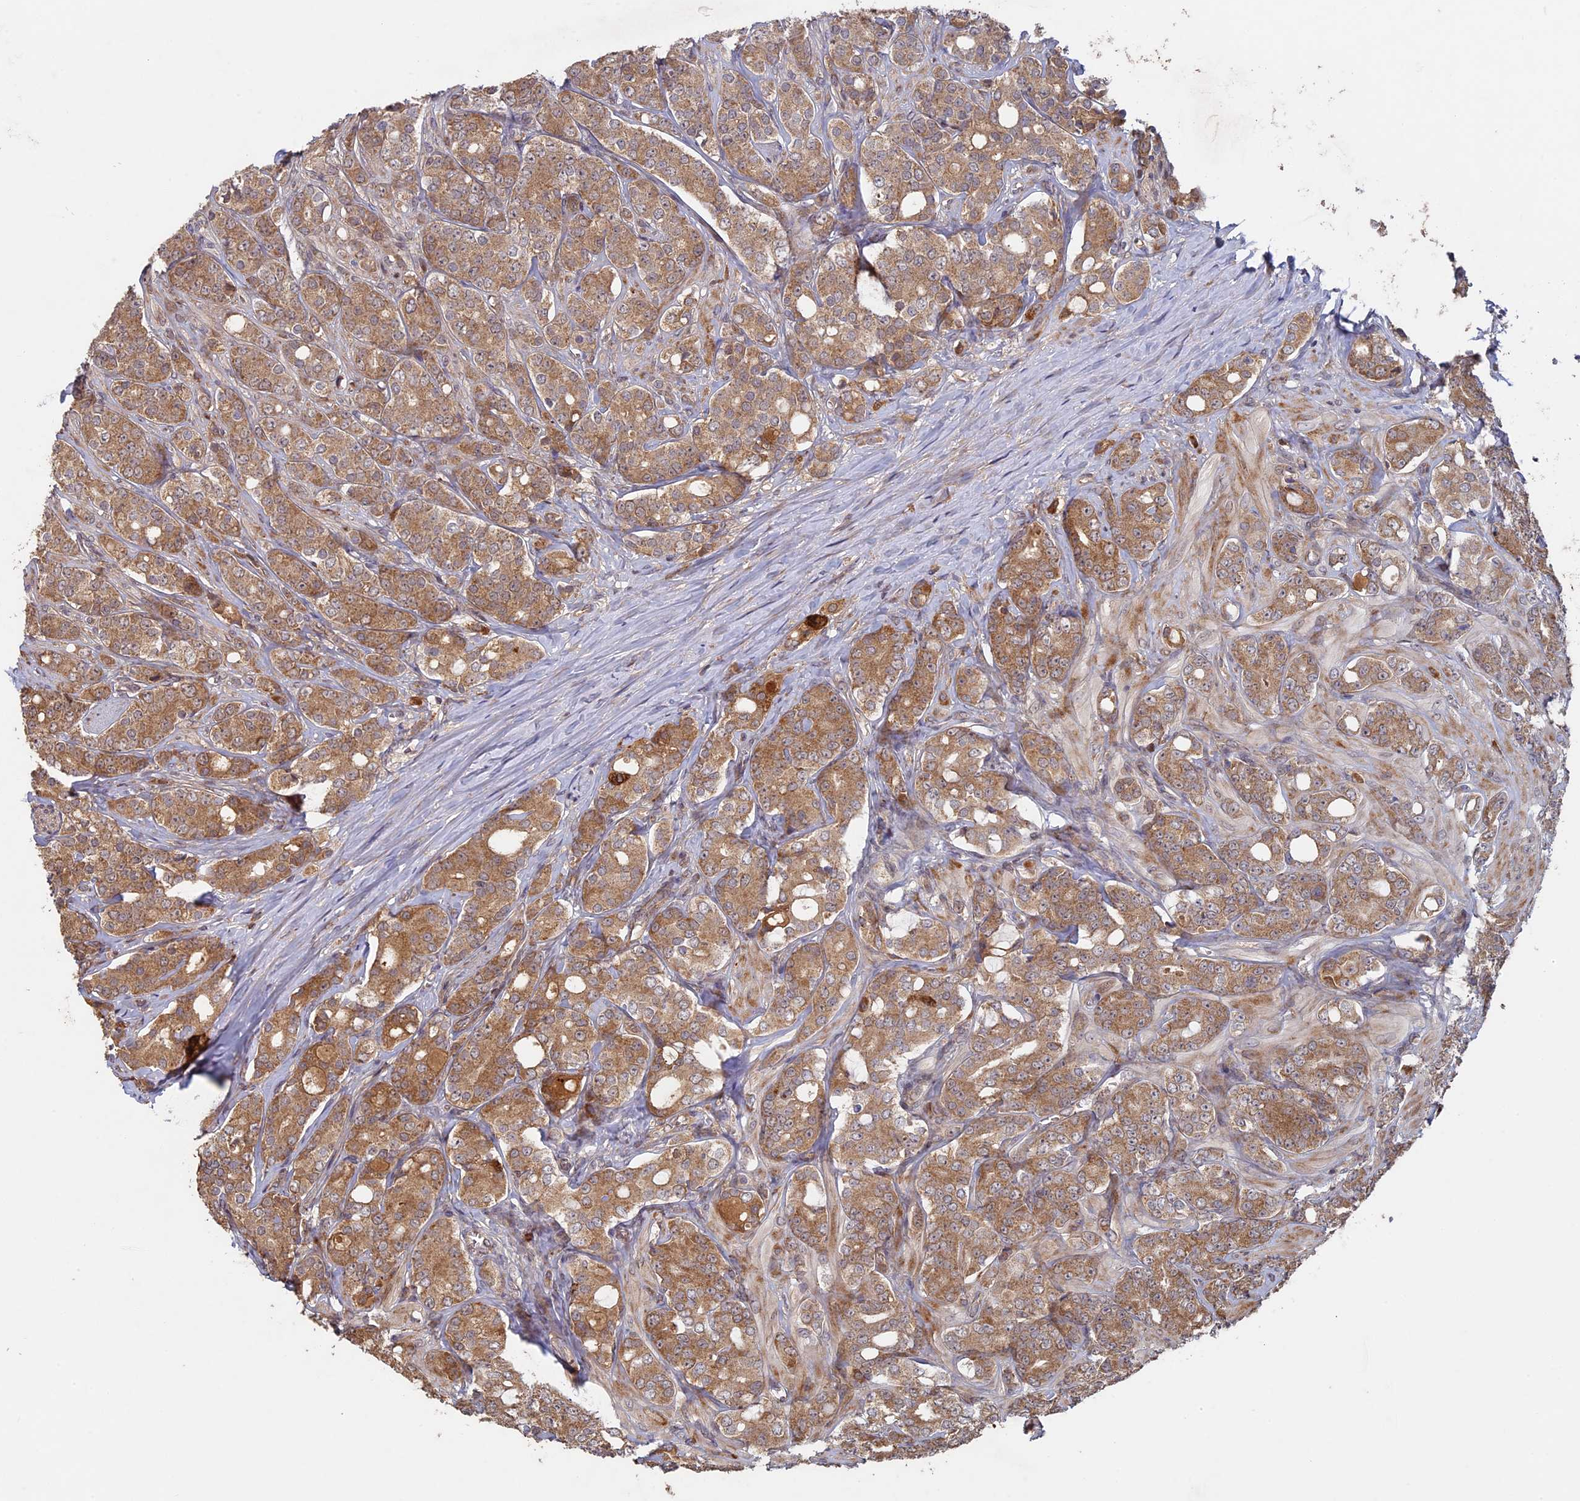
{"staining": {"intensity": "moderate", "quantity": ">75%", "location": "cytoplasmic/membranous"}, "tissue": "prostate cancer", "cell_type": "Tumor cells", "image_type": "cancer", "snomed": [{"axis": "morphology", "description": "Adenocarcinoma, High grade"}, {"axis": "topography", "description": "Prostate"}], "caption": "Tumor cells demonstrate medium levels of moderate cytoplasmic/membranous staining in approximately >75% of cells in human prostate adenocarcinoma (high-grade). The protein of interest is stained brown, and the nuclei are stained in blue (DAB IHC with brightfield microscopy, high magnification).", "gene": "RCCD1", "patient": {"sex": "male", "age": 62}}